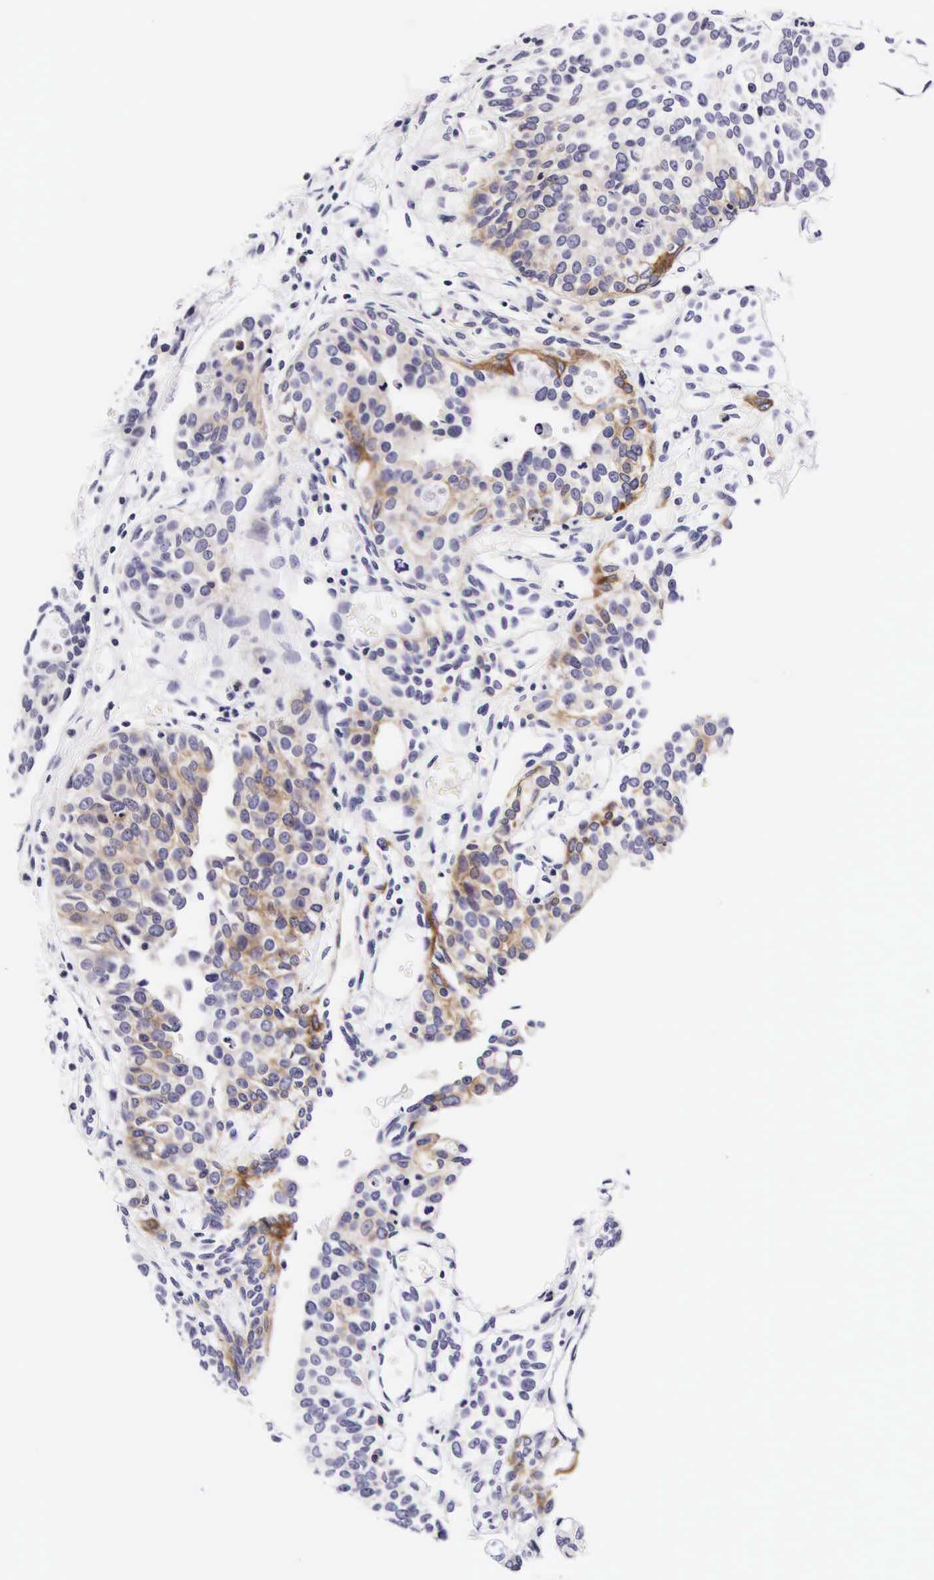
{"staining": {"intensity": "weak", "quantity": "<25%", "location": "cytoplasmic/membranous"}, "tissue": "urothelial cancer", "cell_type": "Tumor cells", "image_type": "cancer", "snomed": [{"axis": "morphology", "description": "Urothelial carcinoma, High grade"}, {"axis": "topography", "description": "Urinary bladder"}], "caption": "Protein analysis of high-grade urothelial carcinoma demonstrates no significant positivity in tumor cells.", "gene": "UPRT", "patient": {"sex": "male", "age": 78}}